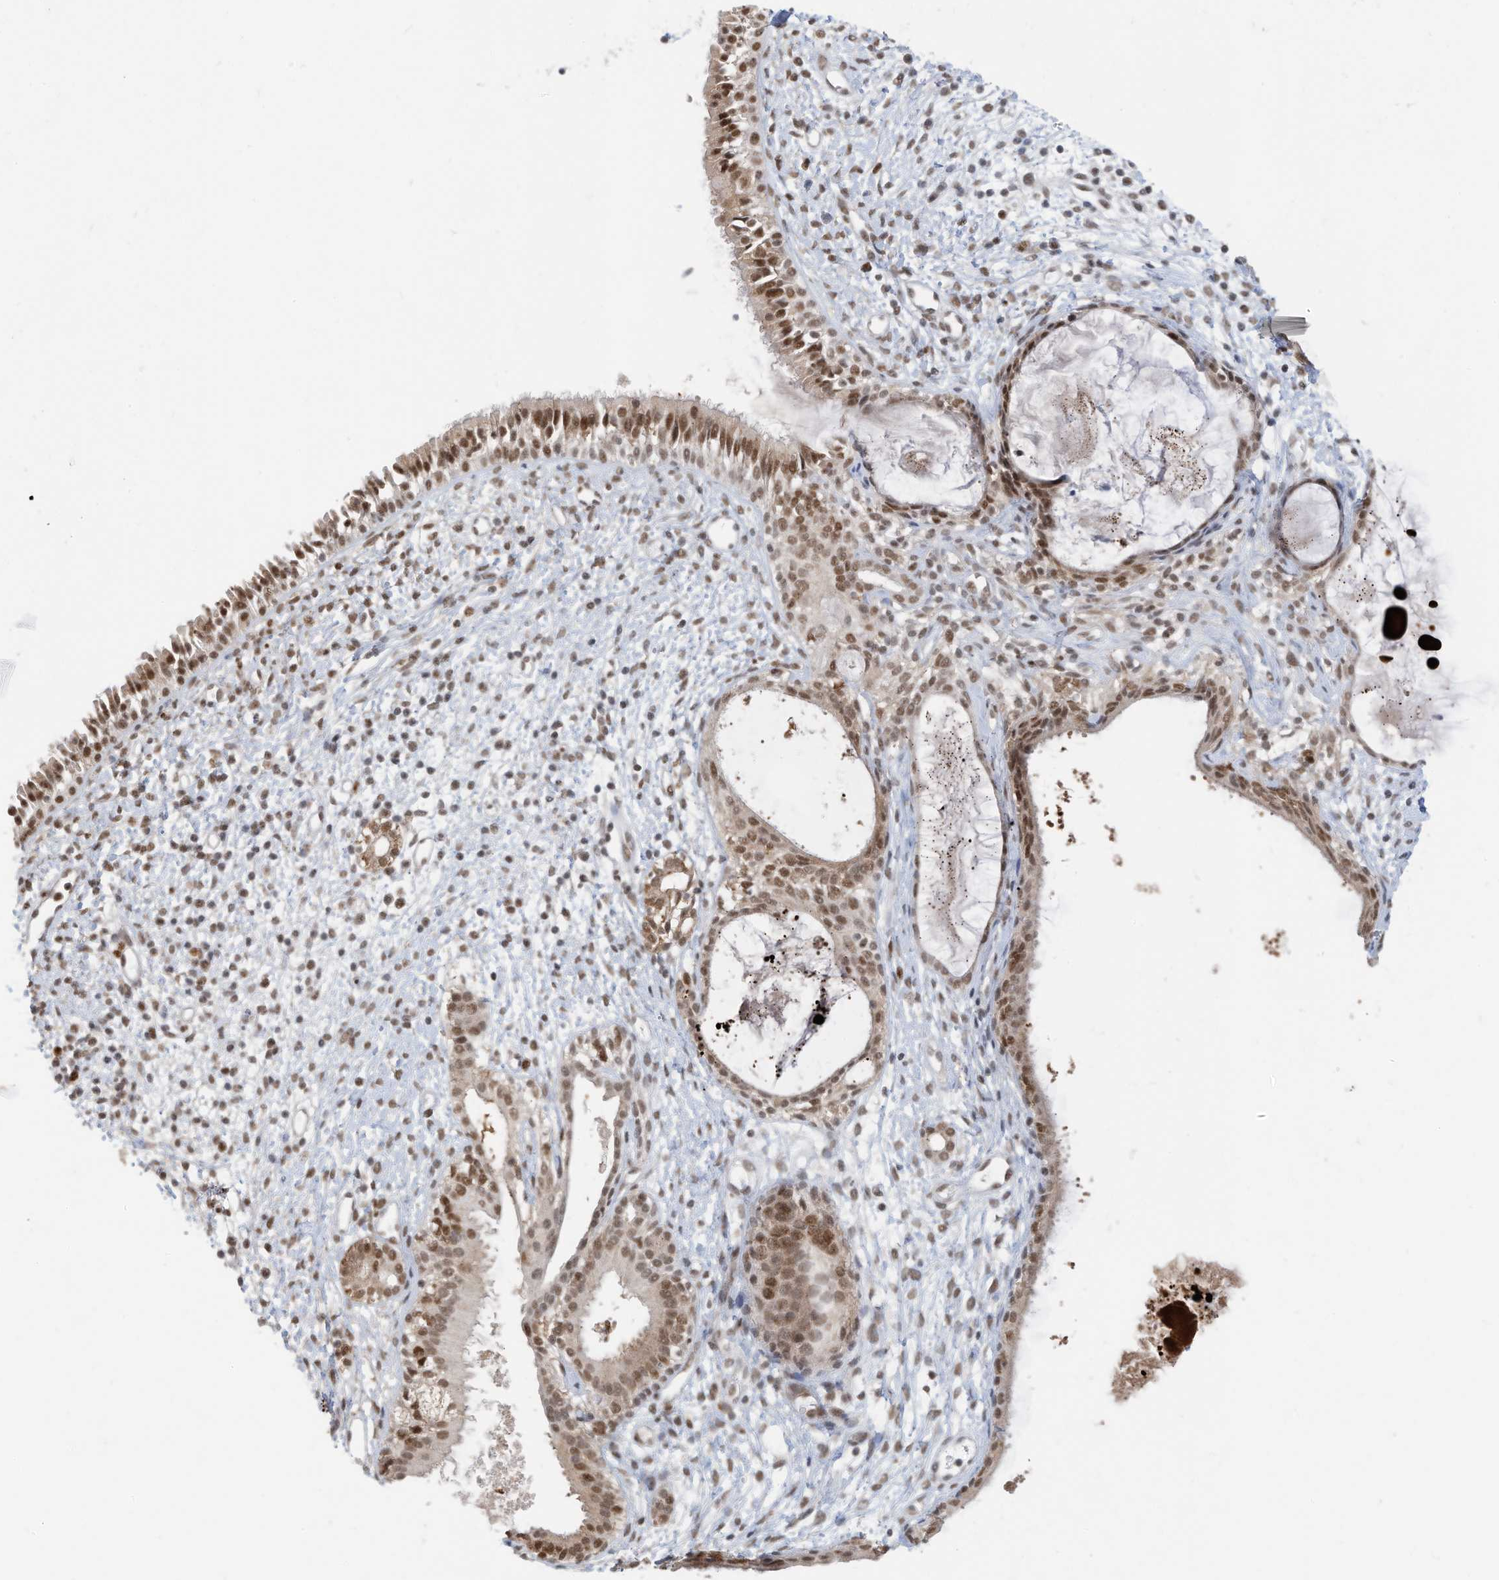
{"staining": {"intensity": "moderate", "quantity": ">75%", "location": "nuclear"}, "tissue": "nasopharynx", "cell_type": "Respiratory epithelial cells", "image_type": "normal", "snomed": [{"axis": "morphology", "description": "Normal tissue, NOS"}, {"axis": "topography", "description": "Nasopharynx"}], "caption": "Brown immunohistochemical staining in unremarkable human nasopharynx displays moderate nuclear staining in approximately >75% of respiratory epithelial cells. (DAB (3,3'-diaminobenzidine) = brown stain, brightfield microscopy at high magnification).", "gene": "OGT", "patient": {"sex": "male", "age": 22}}